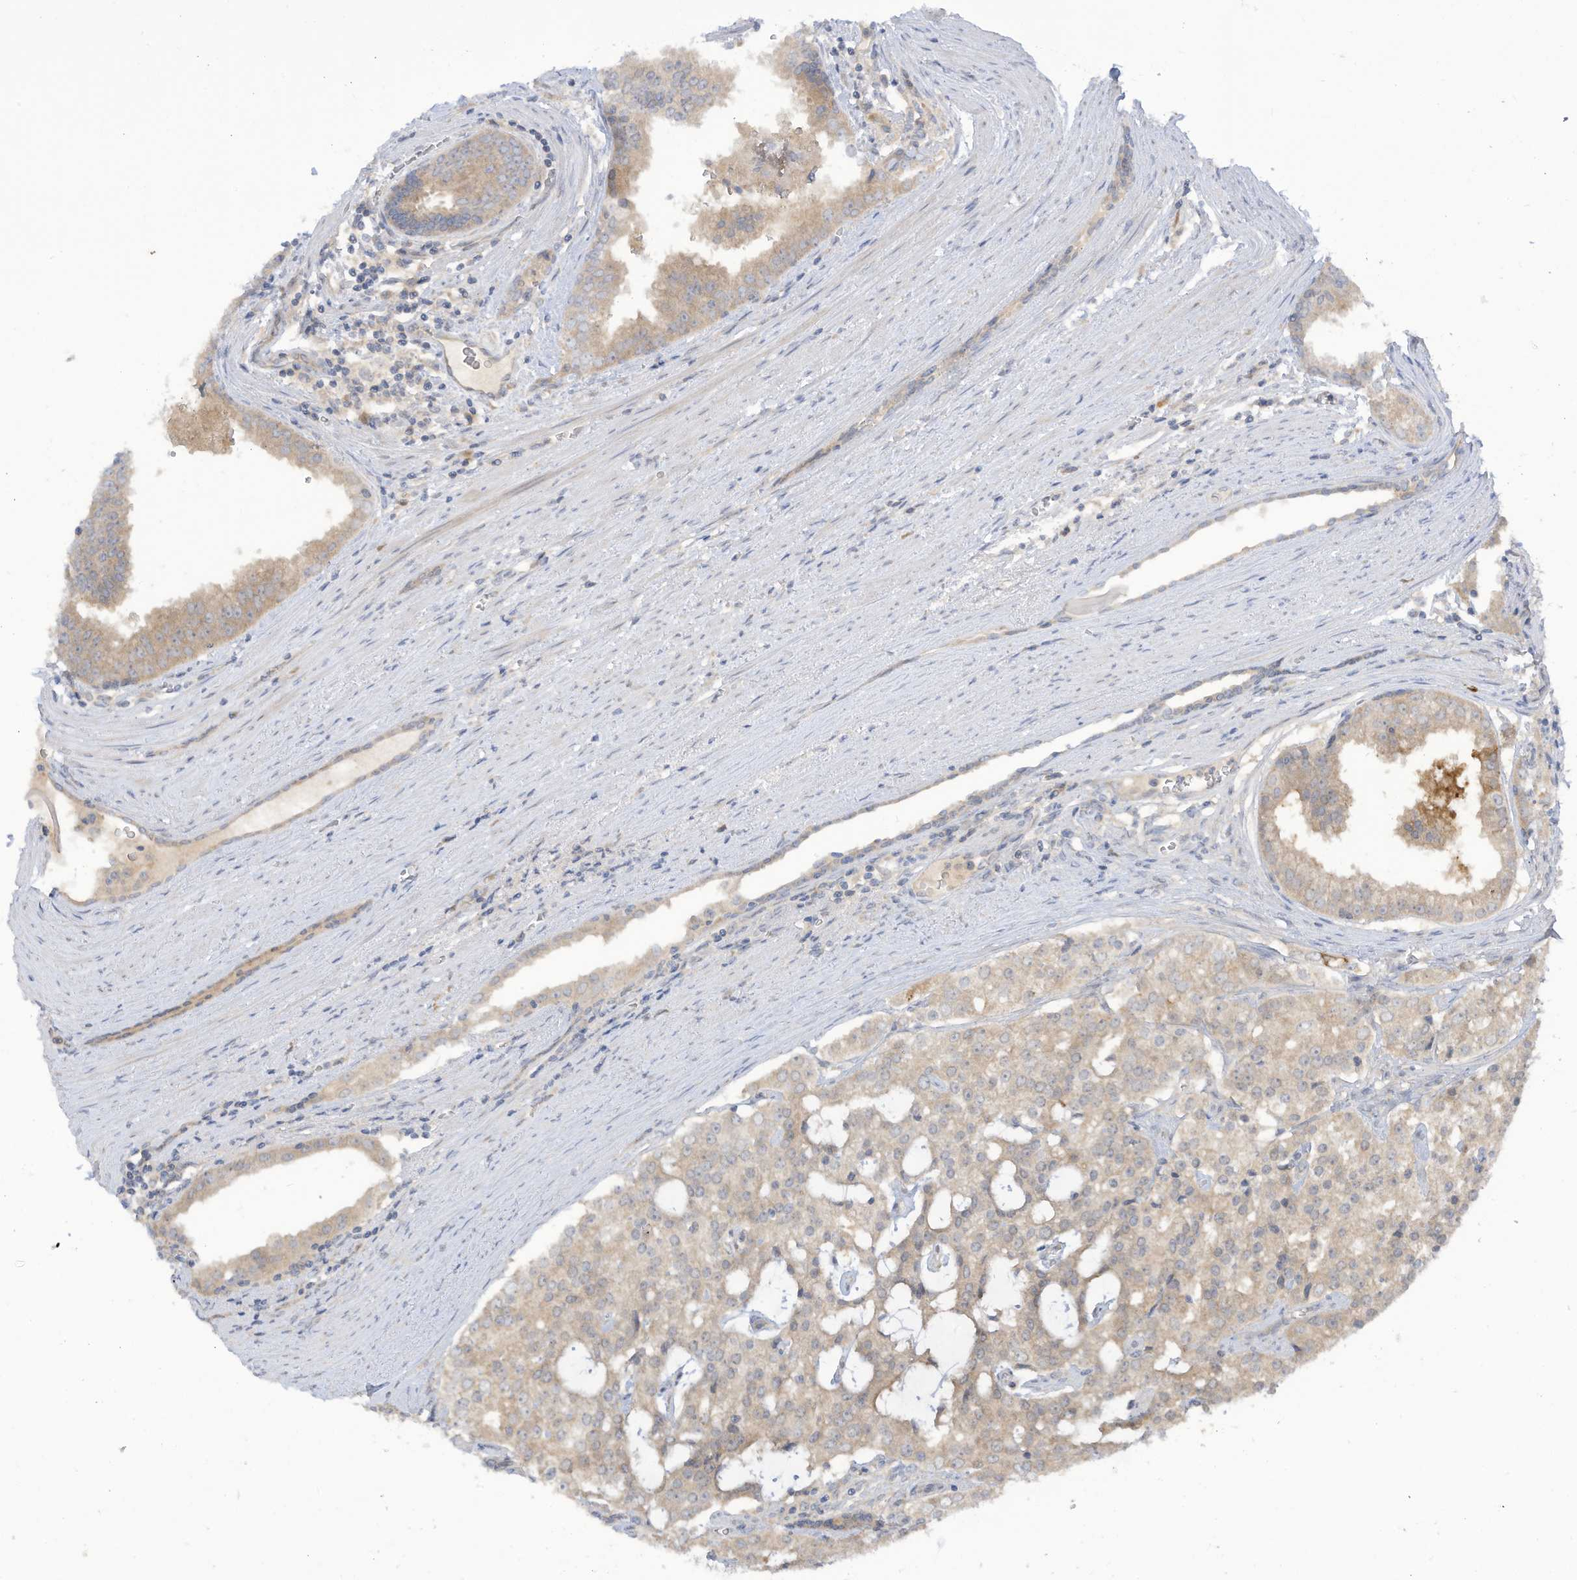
{"staining": {"intensity": "weak", "quantity": "25%-75%", "location": "cytoplasmic/membranous"}, "tissue": "prostate cancer", "cell_type": "Tumor cells", "image_type": "cancer", "snomed": [{"axis": "morphology", "description": "Adenocarcinoma, High grade"}, {"axis": "topography", "description": "Prostate"}], "caption": "Immunohistochemistry (IHC) of prostate cancer displays low levels of weak cytoplasmic/membranous staining in about 25%-75% of tumor cells.", "gene": "LRRN2", "patient": {"sex": "male", "age": 68}}